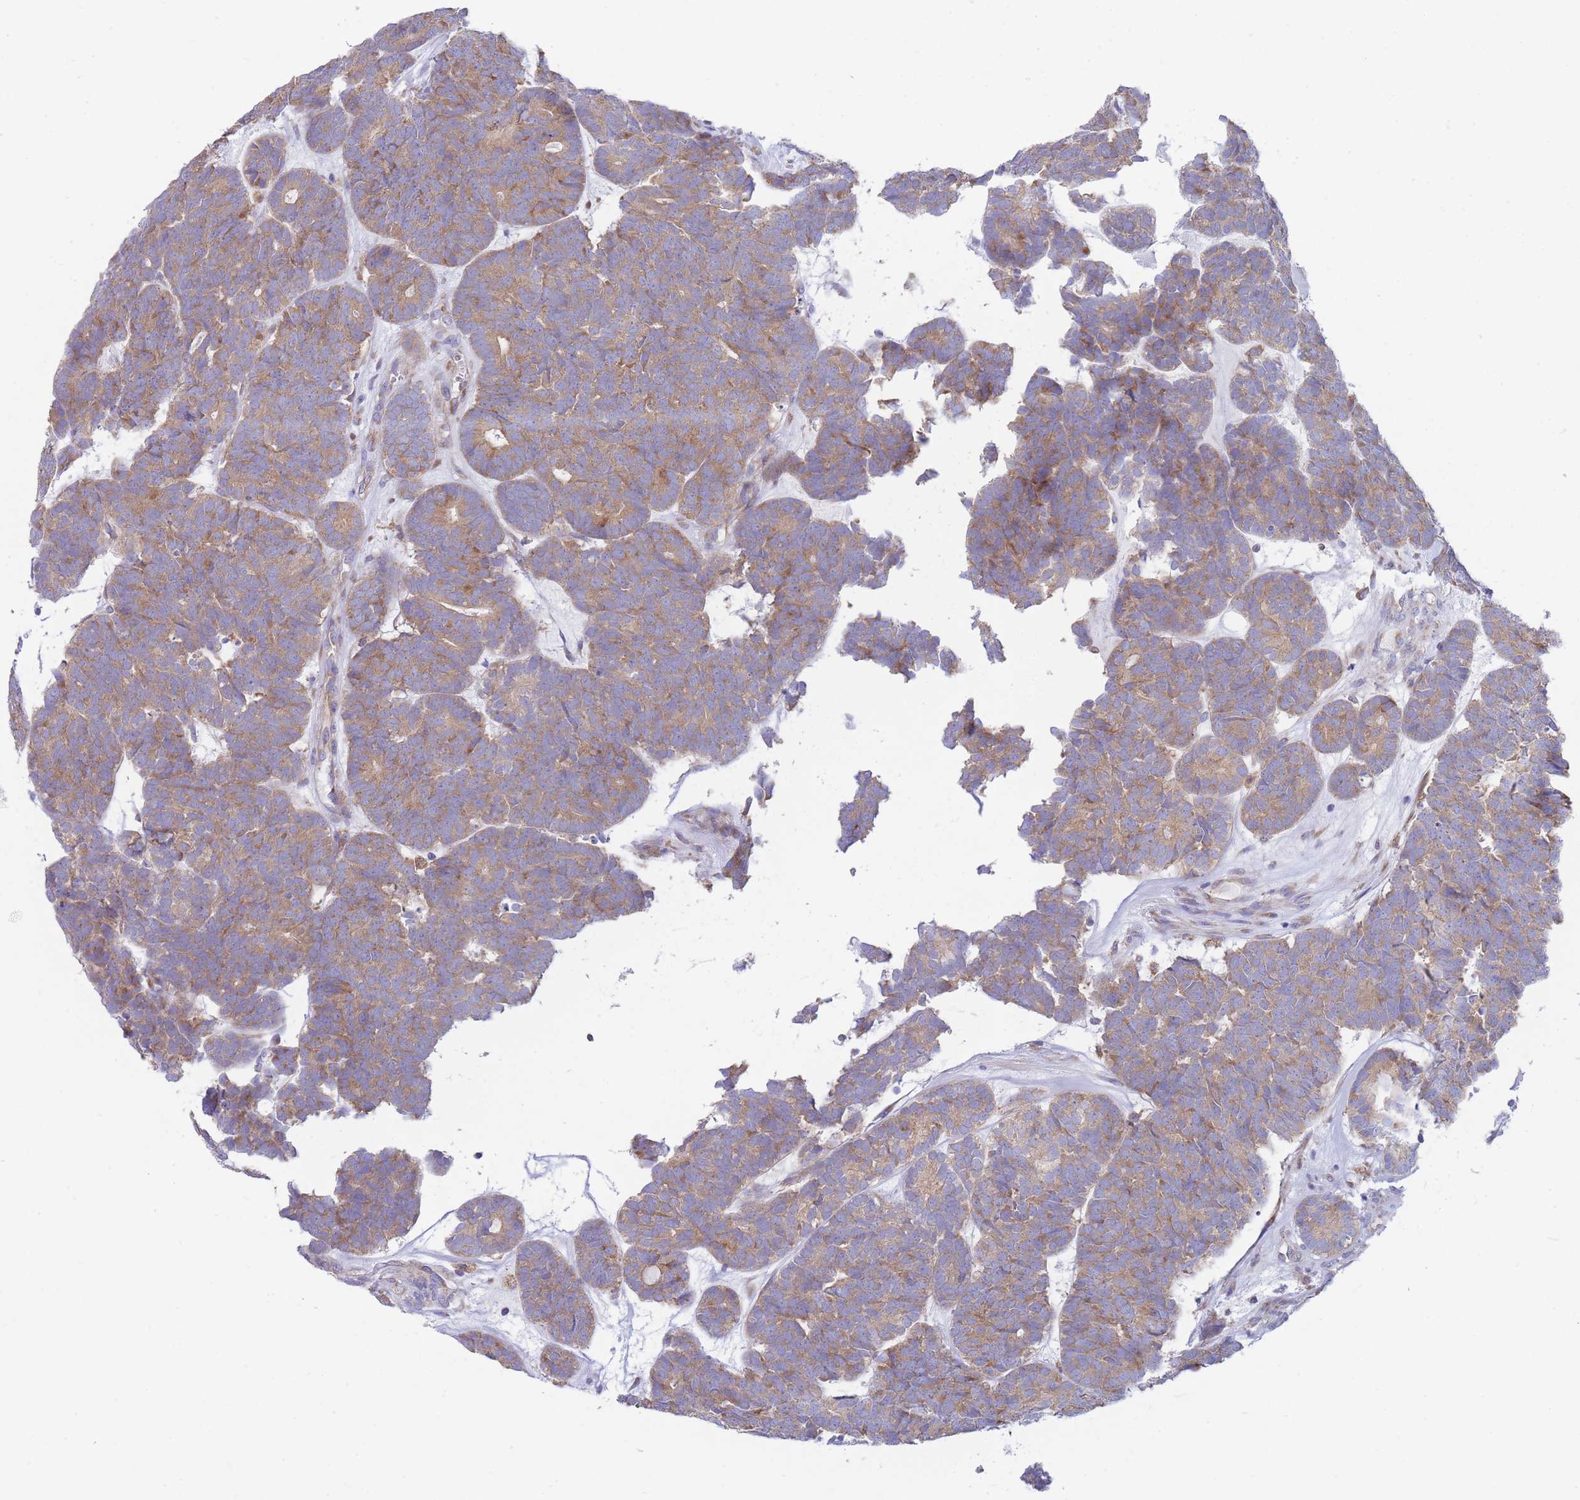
{"staining": {"intensity": "moderate", "quantity": ">75%", "location": "cytoplasmic/membranous"}, "tissue": "head and neck cancer", "cell_type": "Tumor cells", "image_type": "cancer", "snomed": [{"axis": "morphology", "description": "Adenocarcinoma, NOS"}, {"axis": "topography", "description": "Head-Neck"}], "caption": "This is a histology image of immunohistochemistry (IHC) staining of head and neck cancer (adenocarcinoma), which shows moderate expression in the cytoplasmic/membranous of tumor cells.", "gene": "SH2B2", "patient": {"sex": "female", "age": 81}}